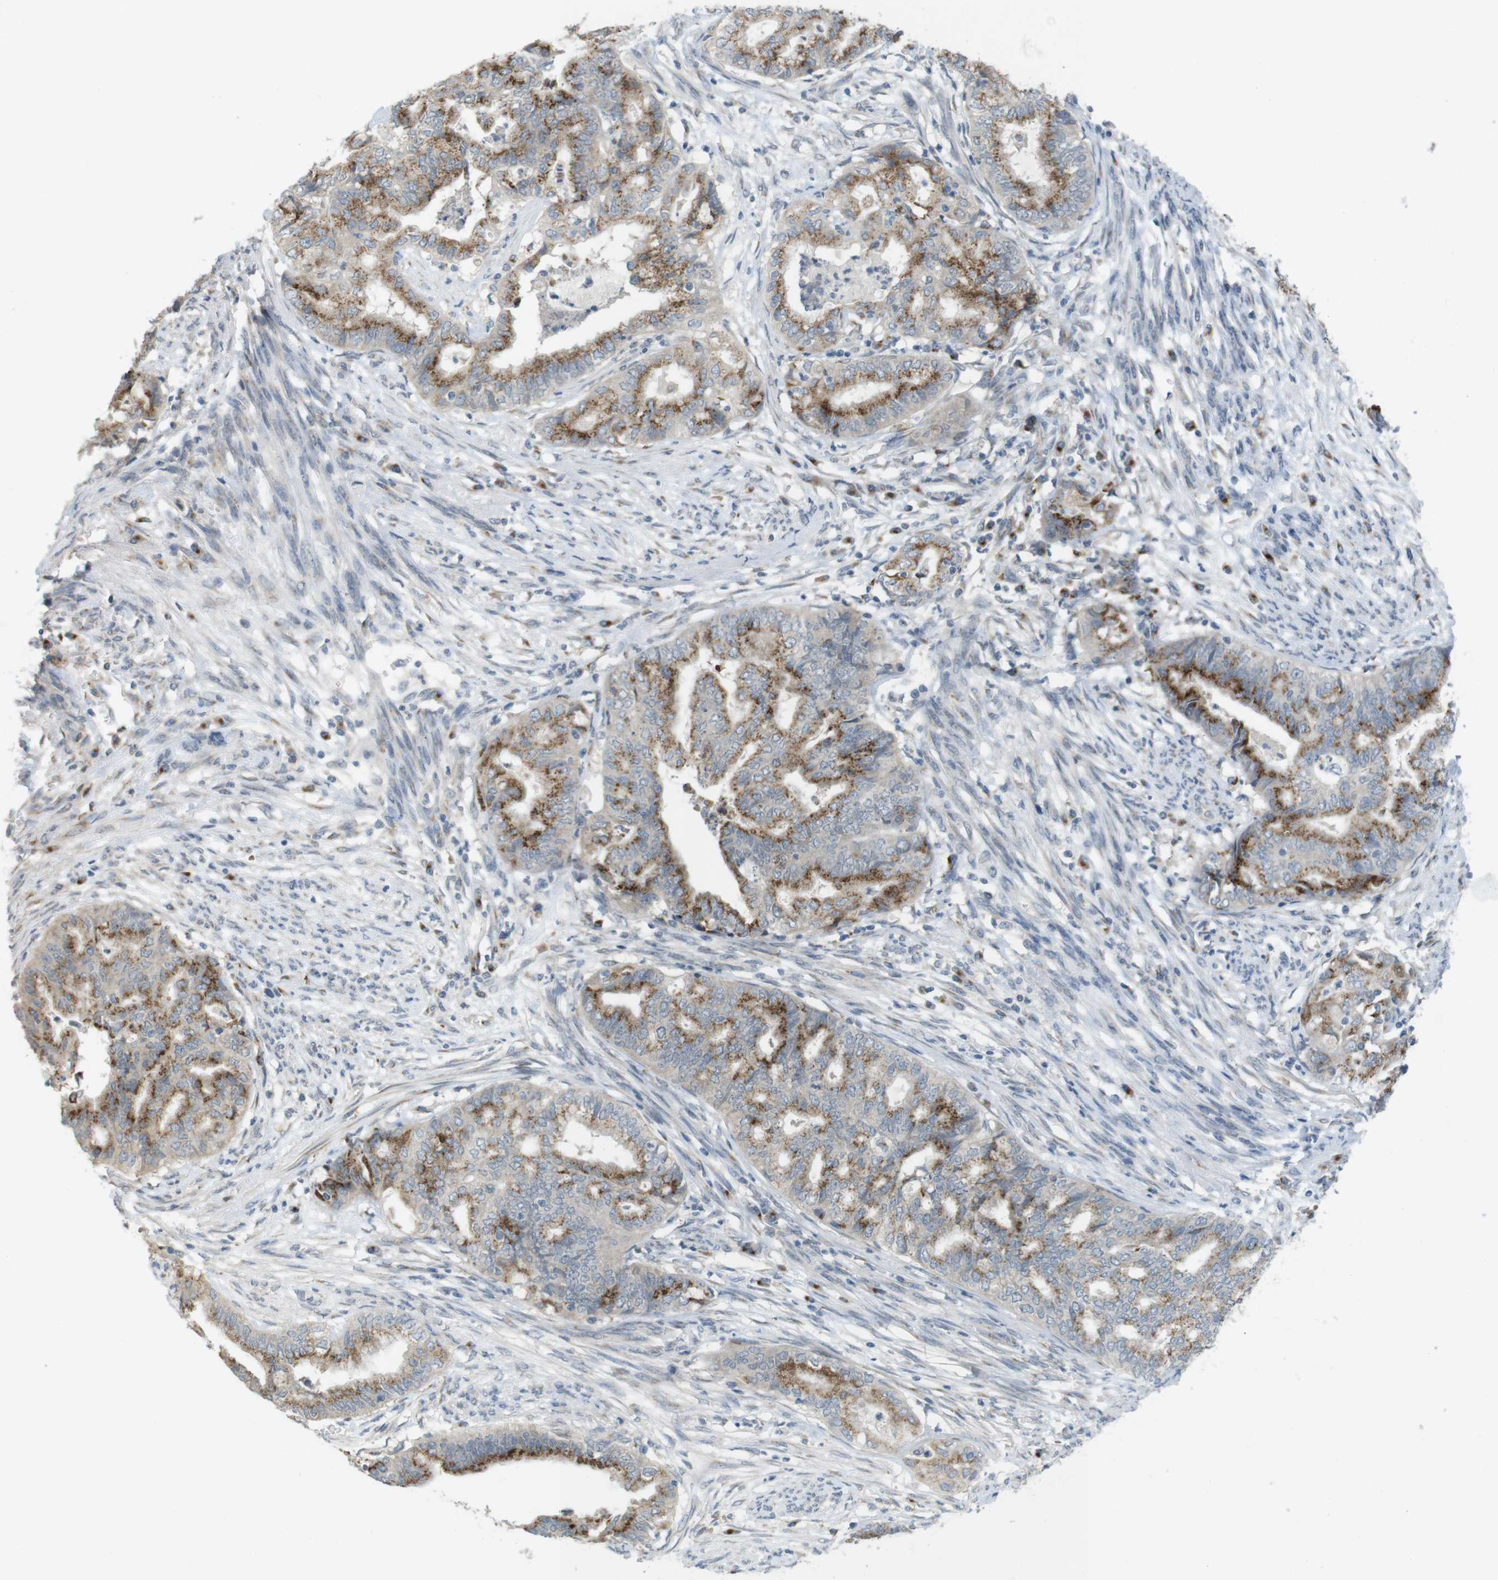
{"staining": {"intensity": "moderate", "quantity": ">75%", "location": "cytoplasmic/membranous"}, "tissue": "endometrial cancer", "cell_type": "Tumor cells", "image_type": "cancer", "snomed": [{"axis": "morphology", "description": "Adenocarcinoma, NOS"}, {"axis": "topography", "description": "Endometrium"}], "caption": "Endometrial cancer (adenocarcinoma) tissue demonstrates moderate cytoplasmic/membranous staining in approximately >75% of tumor cells", "gene": "YIPF3", "patient": {"sex": "female", "age": 79}}